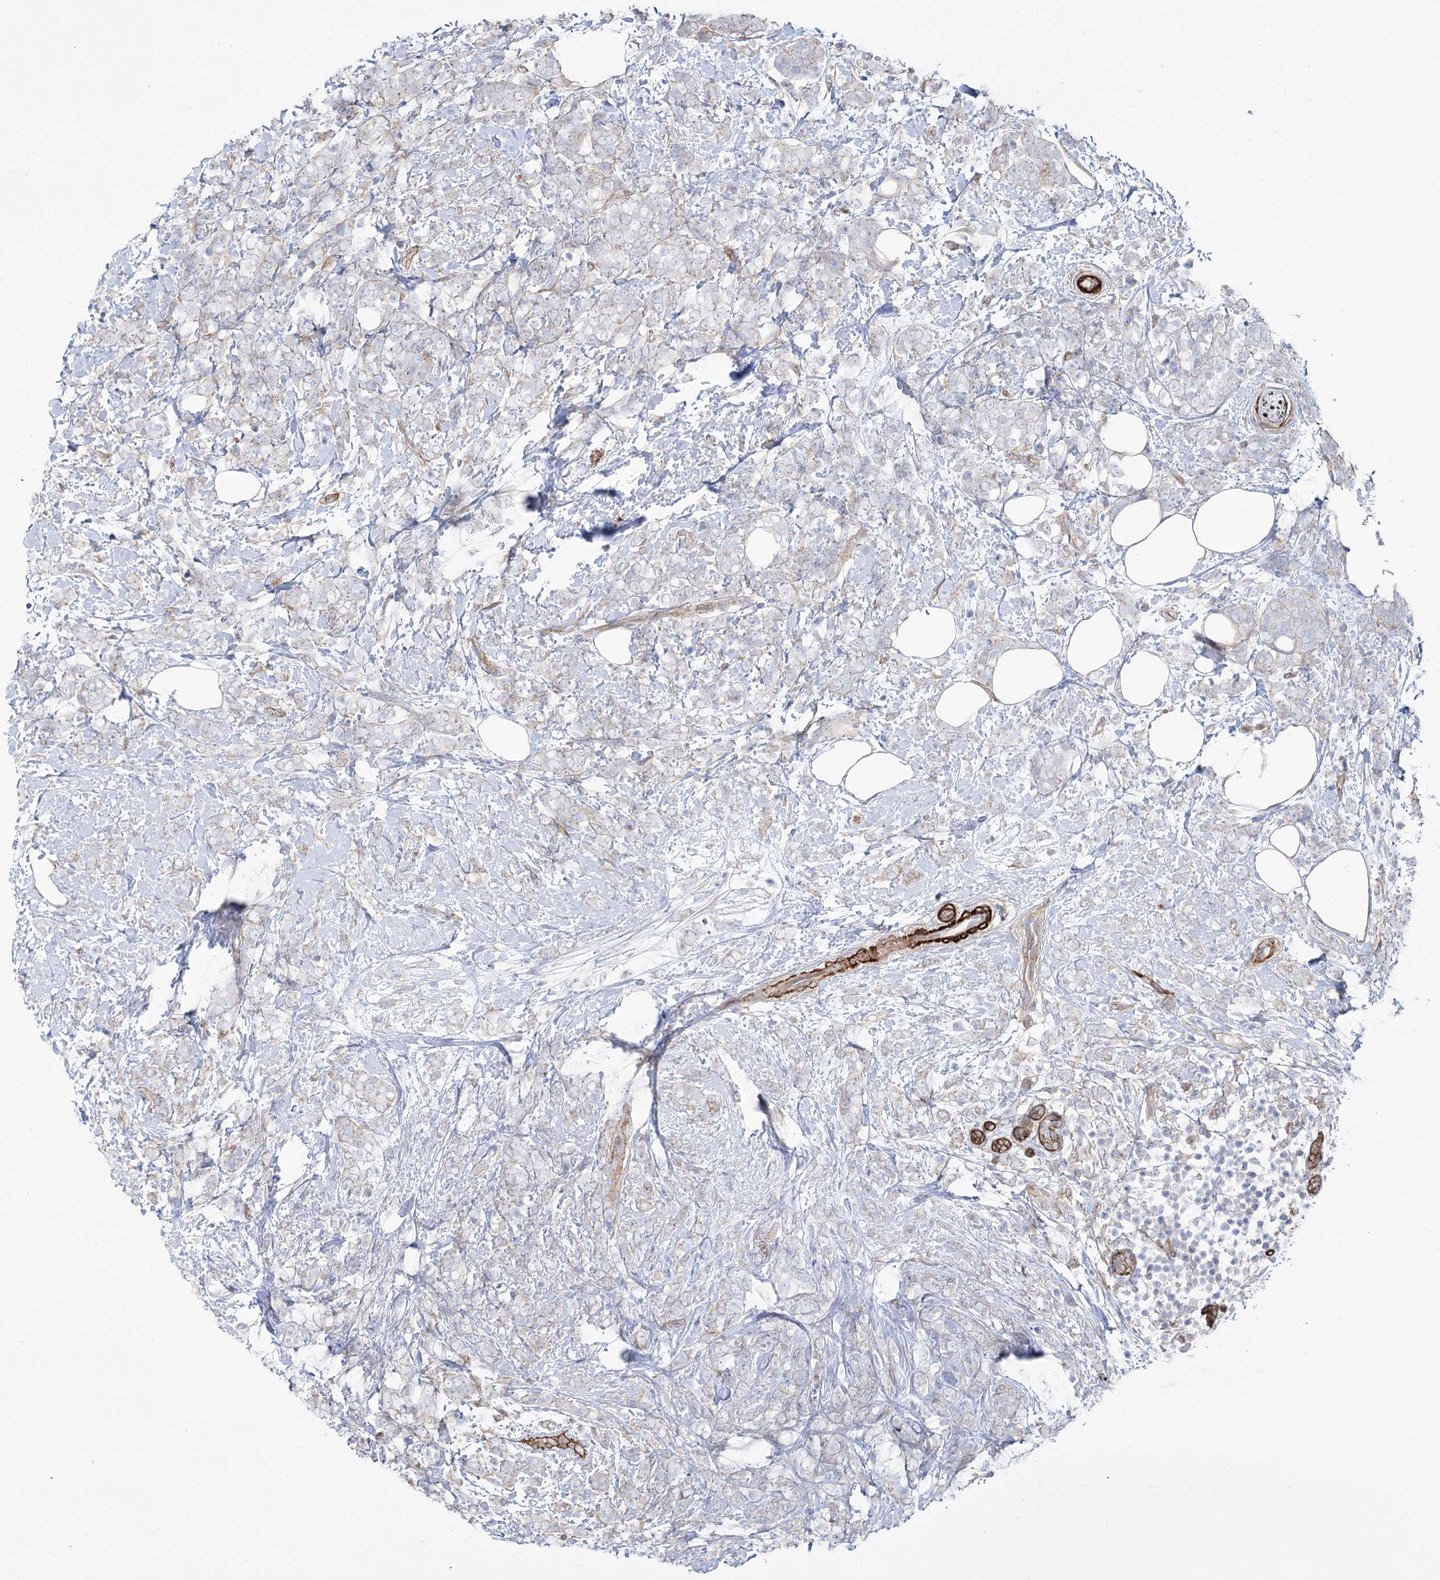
{"staining": {"intensity": "negative", "quantity": "none", "location": "none"}, "tissue": "breast cancer", "cell_type": "Tumor cells", "image_type": "cancer", "snomed": [{"axis": "morphology", "description": "Lobular carcinoma"}, {"axis": "topography", "description": "Breast"}], "caption": "Immunohistochemistry micrograph of breast cancer (lobular carcinoma) stained for a protein (brown), which displays no expression in tumor cells.", "gene": "PLEKHA5", "patient": {"sex": "female", "age": 58}}